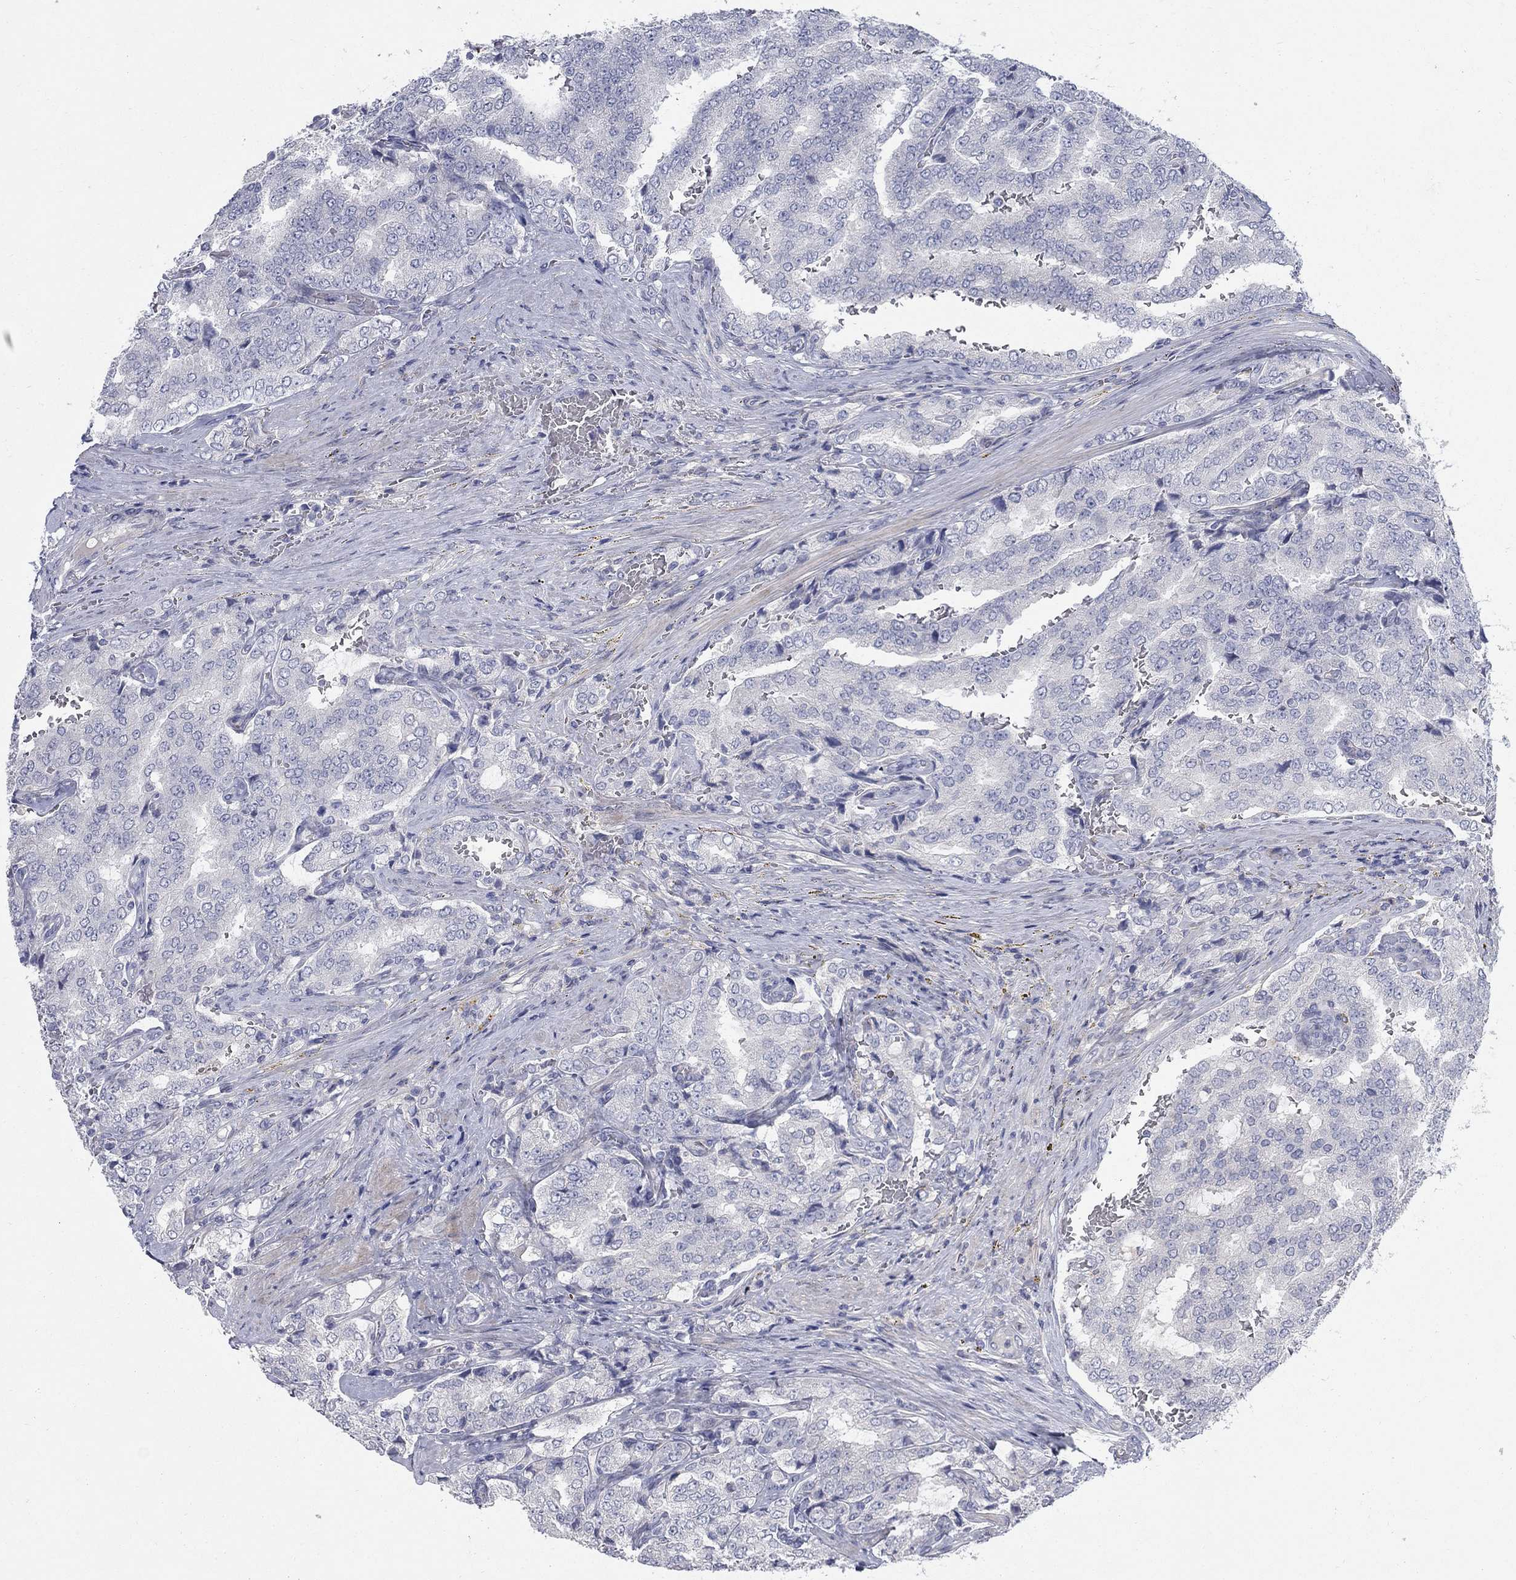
{"staining": {"intensity": "negative", "quantity": "none", "location": "none"}, "tissue": "prostate cancer", "cell_type": "Tumor cells", "image_type": "cancer", "snomed": [{"axis": "morphology", "description": "Adenocarcinoma, NOS"}, {"axis": "topography", "description": "Prostate"}], "caption": "An immunohistochemistry (IHC) photomicrograph of prostate adenocarcinoma is shown. There is no staining in tumor cells of prostate adenocarcinoma.", "gene": "DNER", "patient": {"sex": "male", "age": 65}}